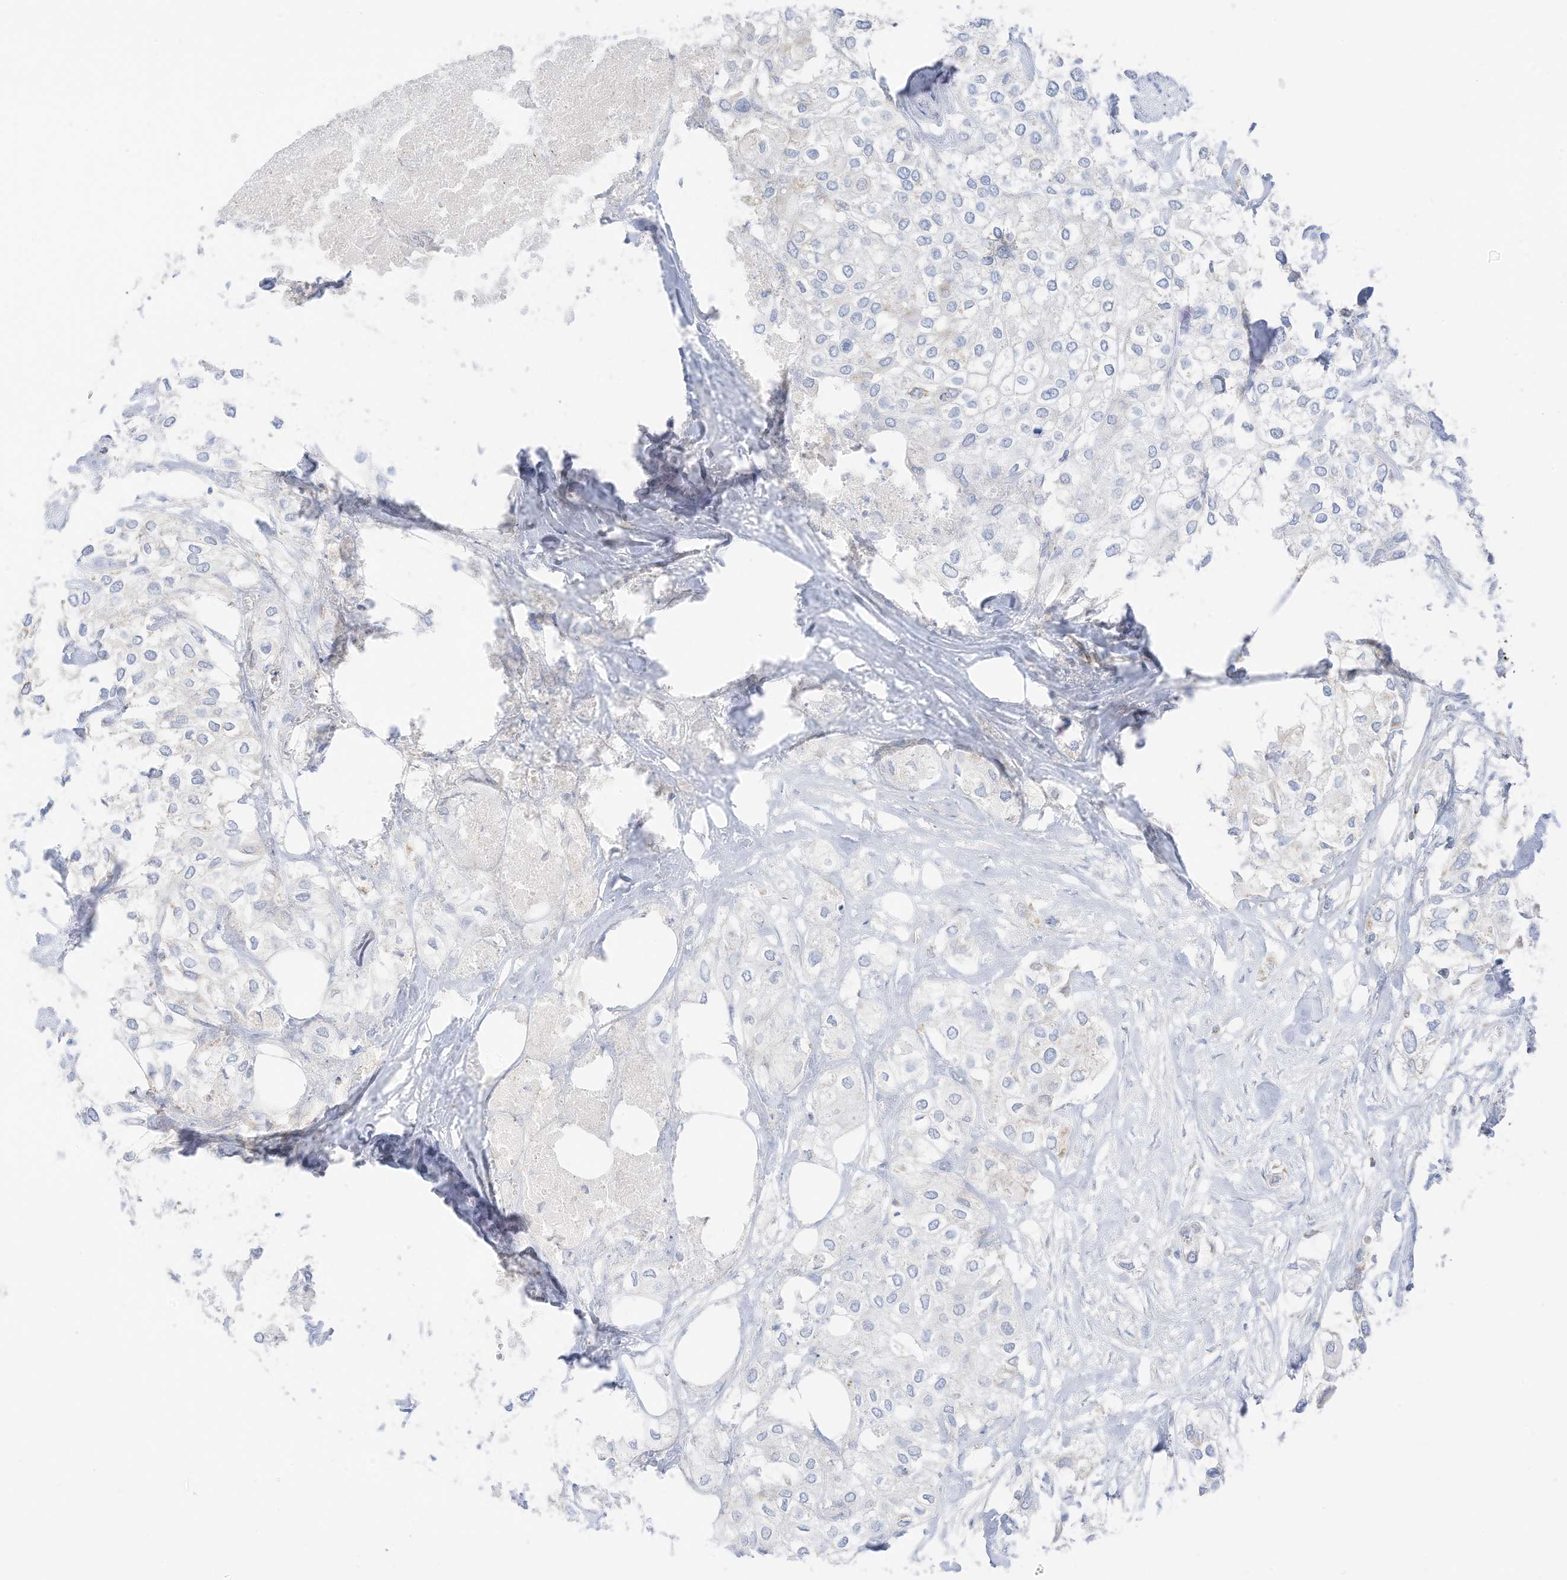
{"staining": {"intensity": "negative", "quantity": "none", "location": "none"}, "tissue": "urothelial cancer", "cell_type": "Tumor cells", "image_type": "cancer", "snomed": [{"axis": "morphology", "description": "Urothelial carcinoma, High grade"}, {"axis": "topography", "description": "Urinary bladder"}], "caption": "This image is of high-grade urothelial carcinoma stained with immunohistochemistry (IHC) to label a protein in brown with the nuclei are counter-stained blue. There is no positivity in tumor cells.", "gene": "ETHE1", "patient": {"sex": "male", "age": 64}}